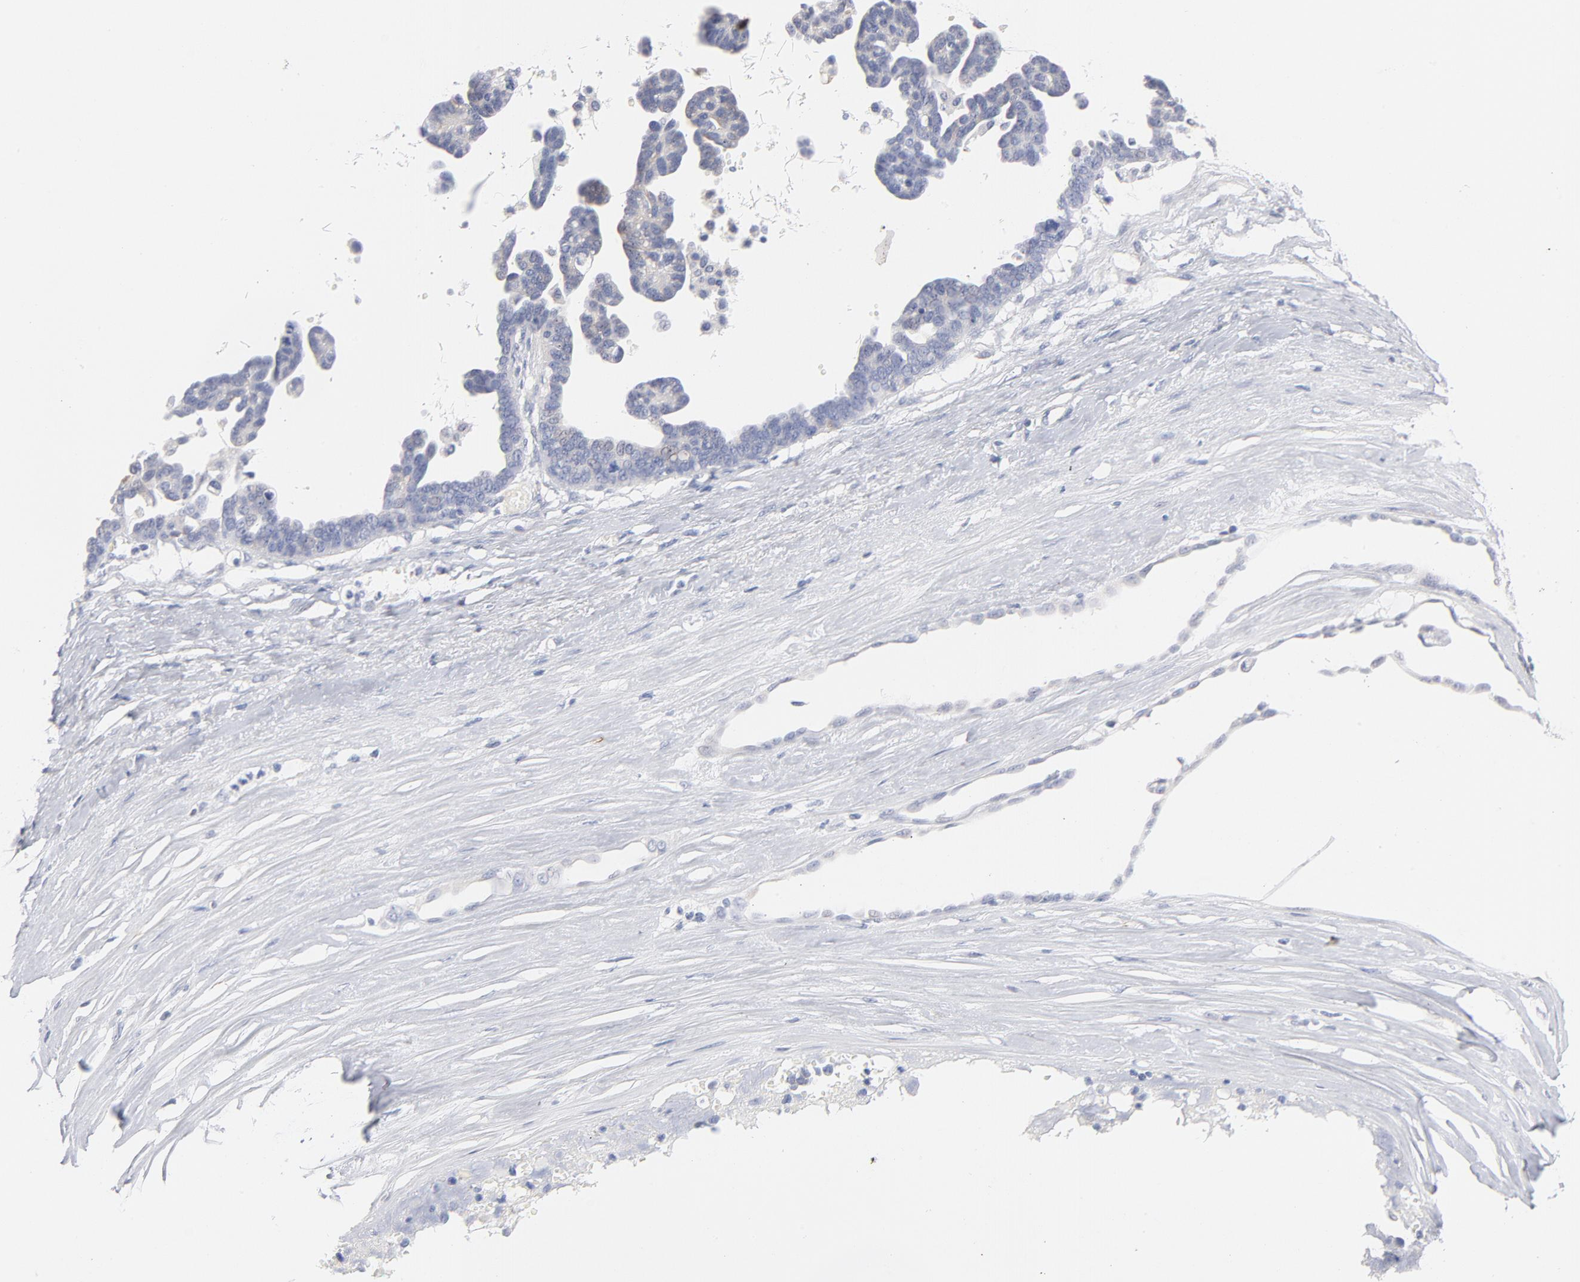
{"staining": {"intensity": "negative", "quantity": "none", "location": "none"}, "tissue": "ovarian cancer", "cell_type": "Tumor cells", "image_type": "cancer", "snomed": [{"axis": "morphology", "description": "Cystadenocarcinoma, serous, NOS"}, {"axis": "topography", "description": "Ovary"}], "caption": "A high-resolution histopathology image shows IHC staining of ovarian serous cystadenocarcinoma, which reveals no significant expression in tumor cells. Brightfield microscopy of IHC stained with DAB (brown) and hematoxylin (blue), captured at high magnification.", "gene": "MID1", "patient": {"sex": "female", "age": 54}}